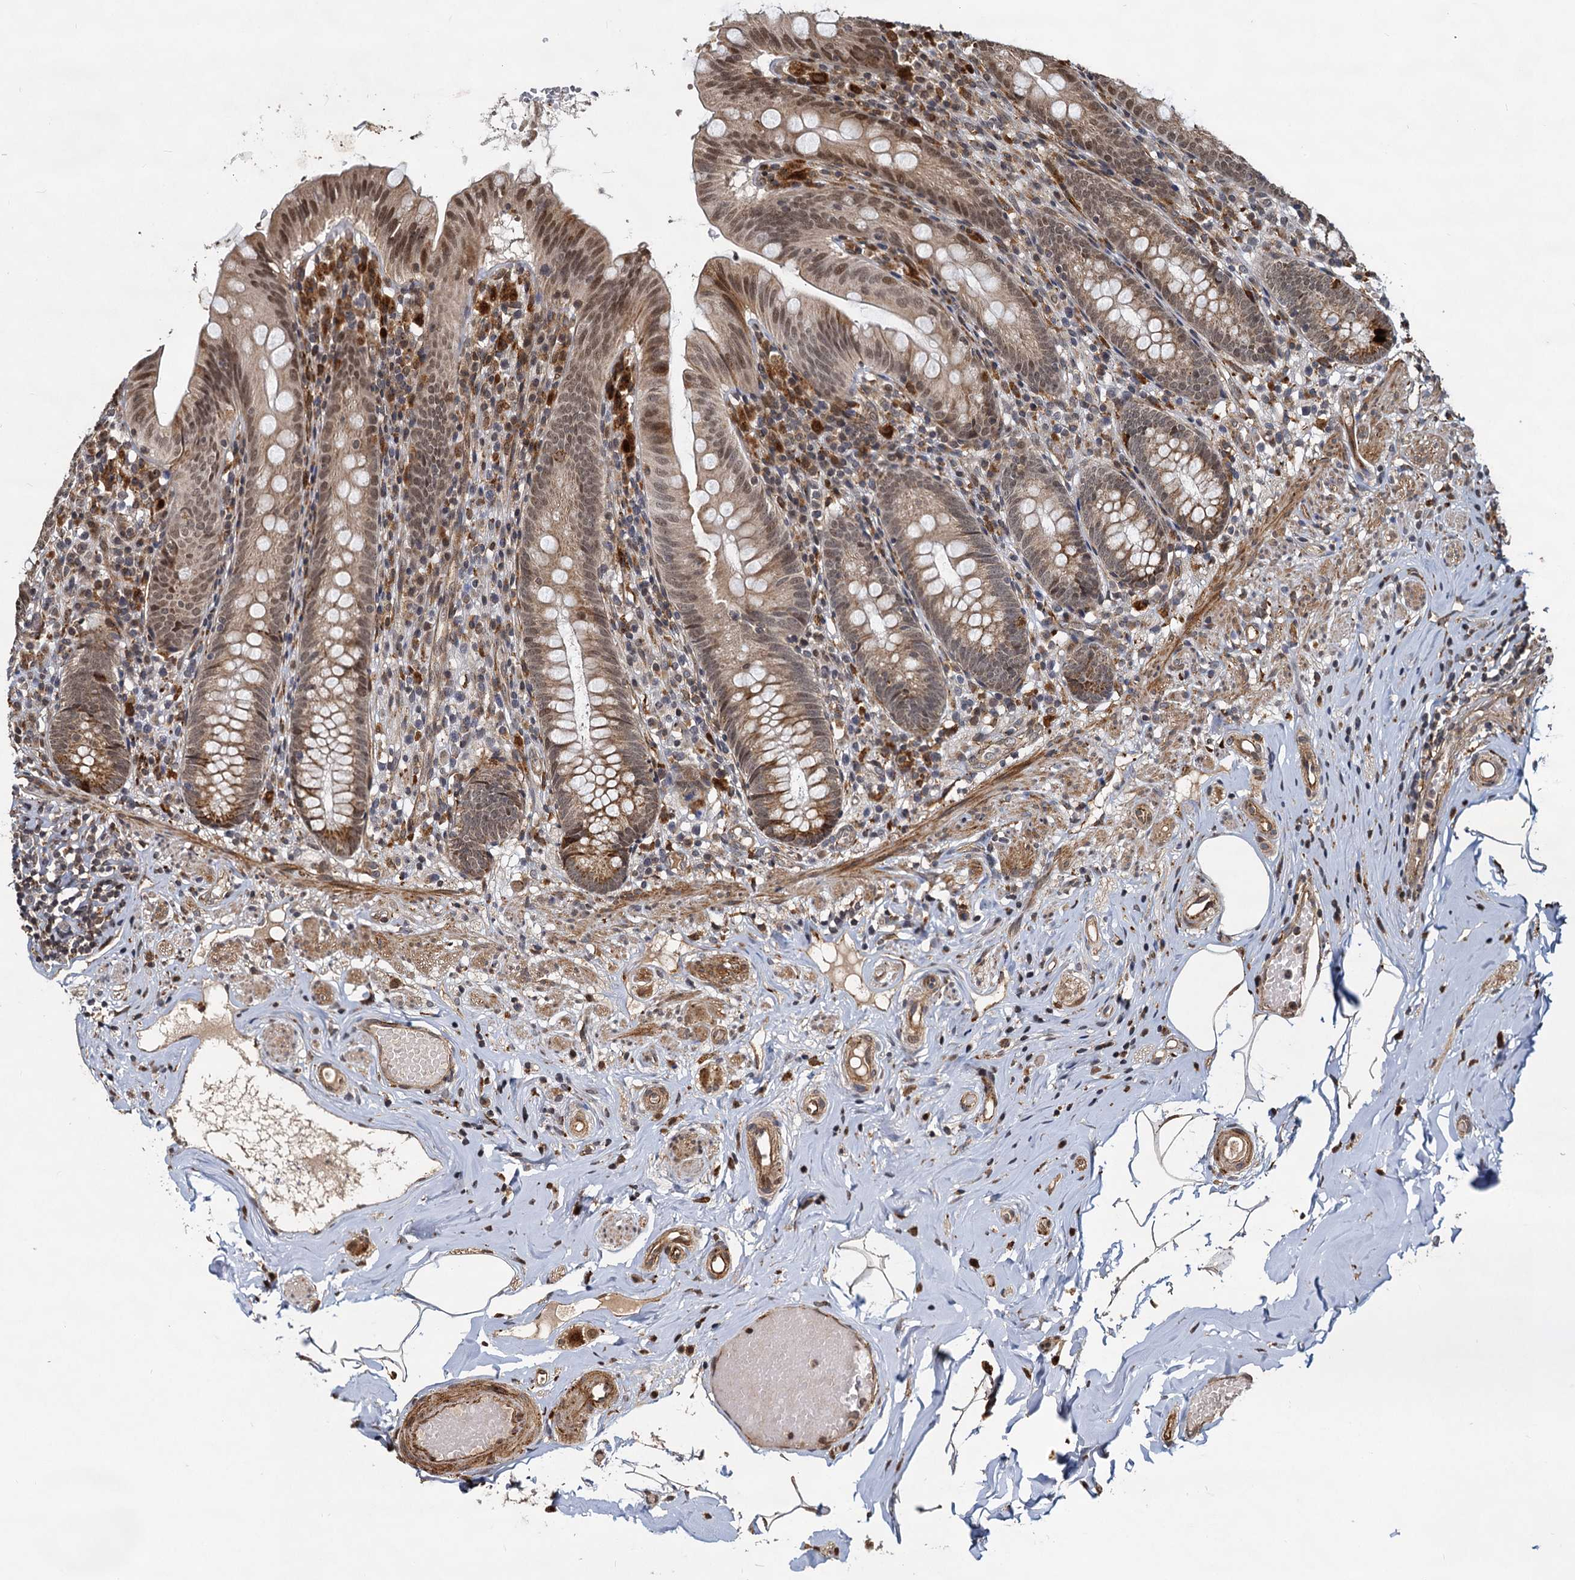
{"staining": {"intensity": "moderate", "quantity": ">75%", "location": "cytoplasmic/membranous,nuclear"}, "tissue": "appendix", "cell_type": "Glandular cells", "image_type": "normal", "snomed": [{"axis": "morphology", "description": "Normal tissue, NOS"}, {"axis": "topography", "description": "Appendix"}], "caption": "The micrograph shows staining of normal appendix, revealing moderate cytoplasmic/membranous,nuclear protein positivity (brown color) within glandular cells.", "gene": "TRIM23", "patient": {"sex": "male", "age": 55}}